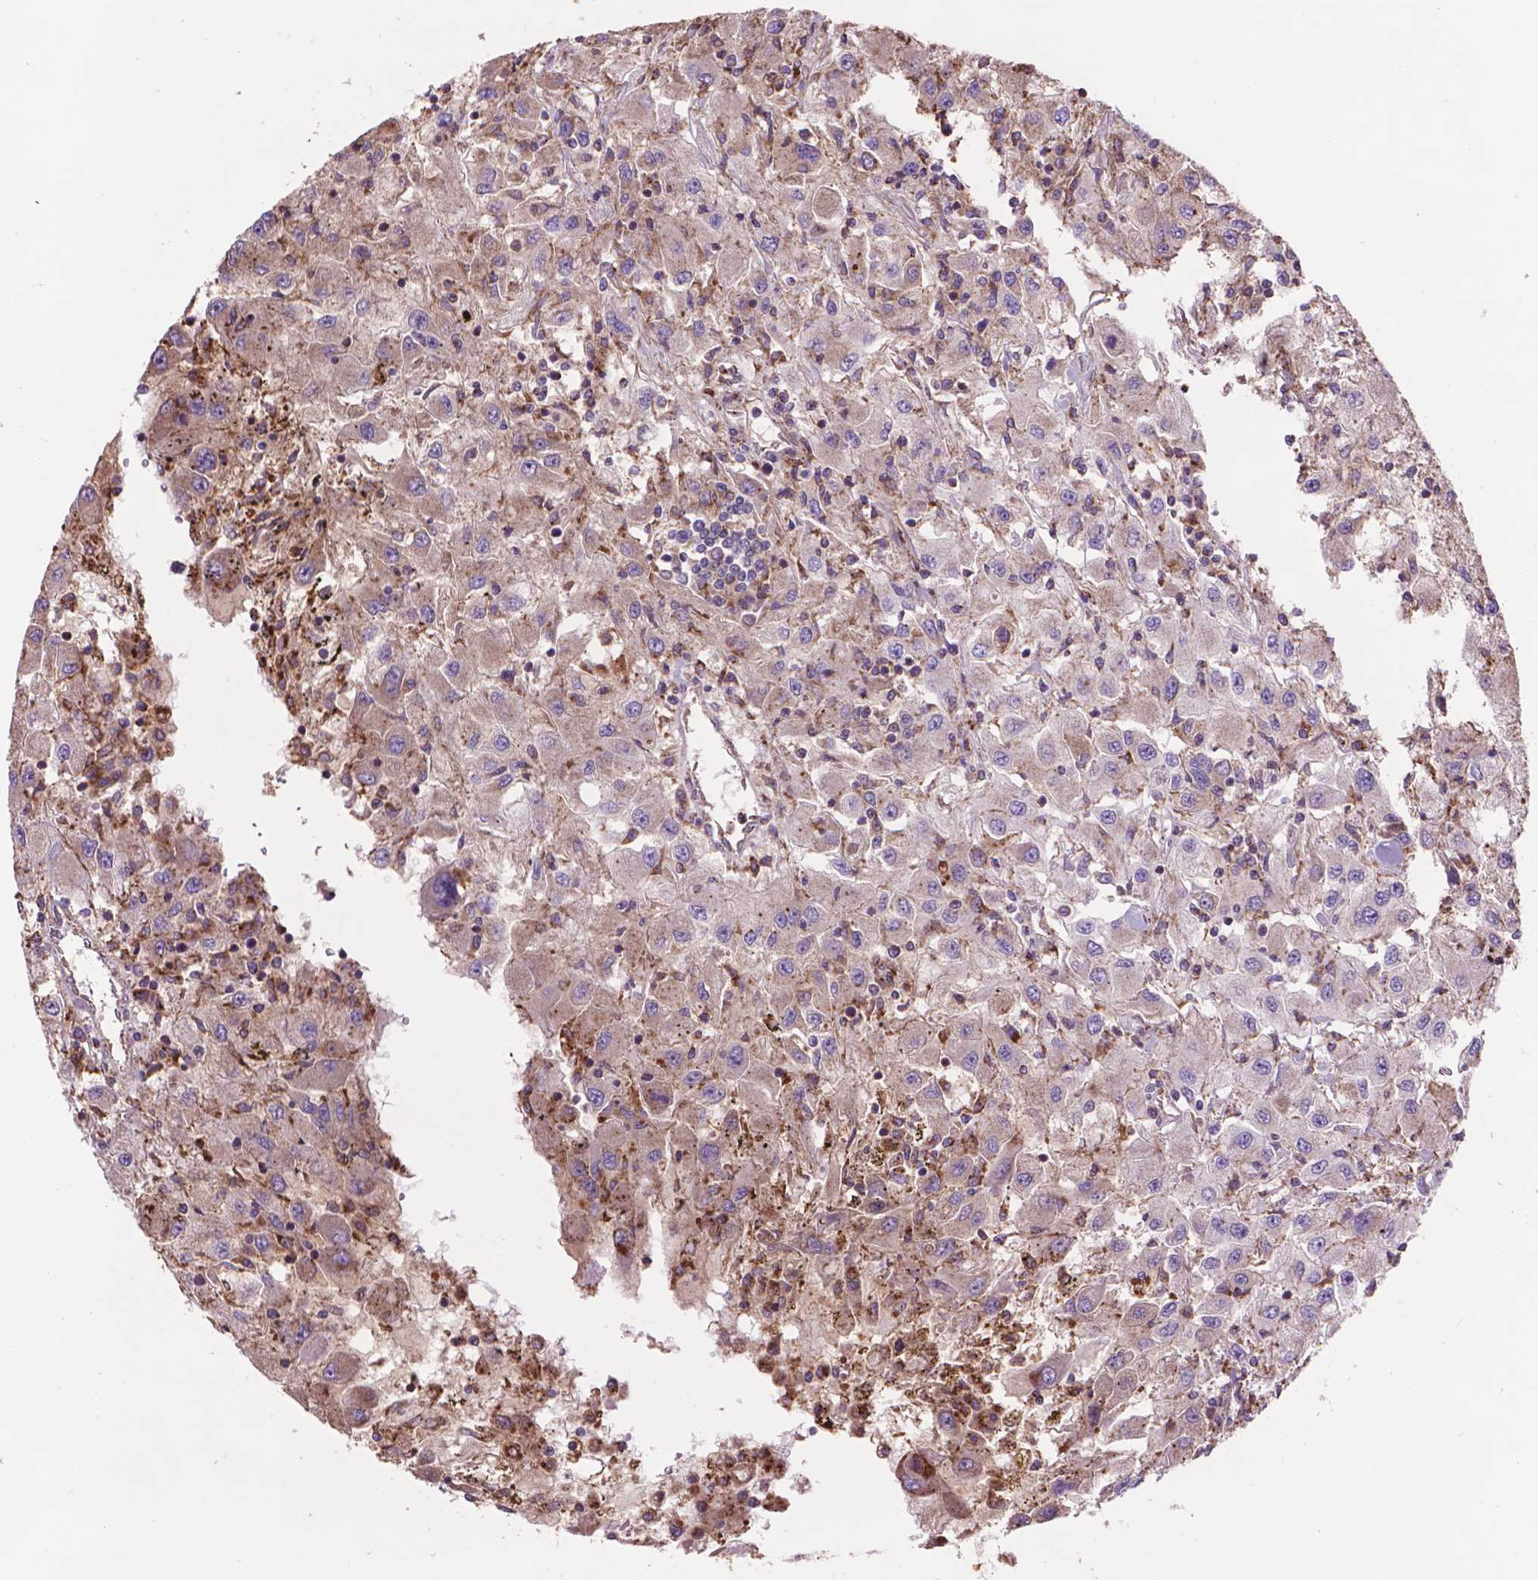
{"staining": {"intensity": "strong", "quantity": "<25%", "location": "cytoplasmic/membranous"}, "tissue": "renal cancer", "cell_type": "Tumor cells", "image_type": "cancer", "snomed": [{"axis": "morphology", "description": "Adenocarcinoma, NOS"}, {"axis": "topography", "description": "Kidney"}], "caption": "About <25% of tumor cells in adenocarcinoma (renal) exhibit strong cytoplasmic/membranous protein staining as visualized by brown immunohistochemical staining.", "gene": "GLB1", "patient": {"sex": "female", "age": 67}}